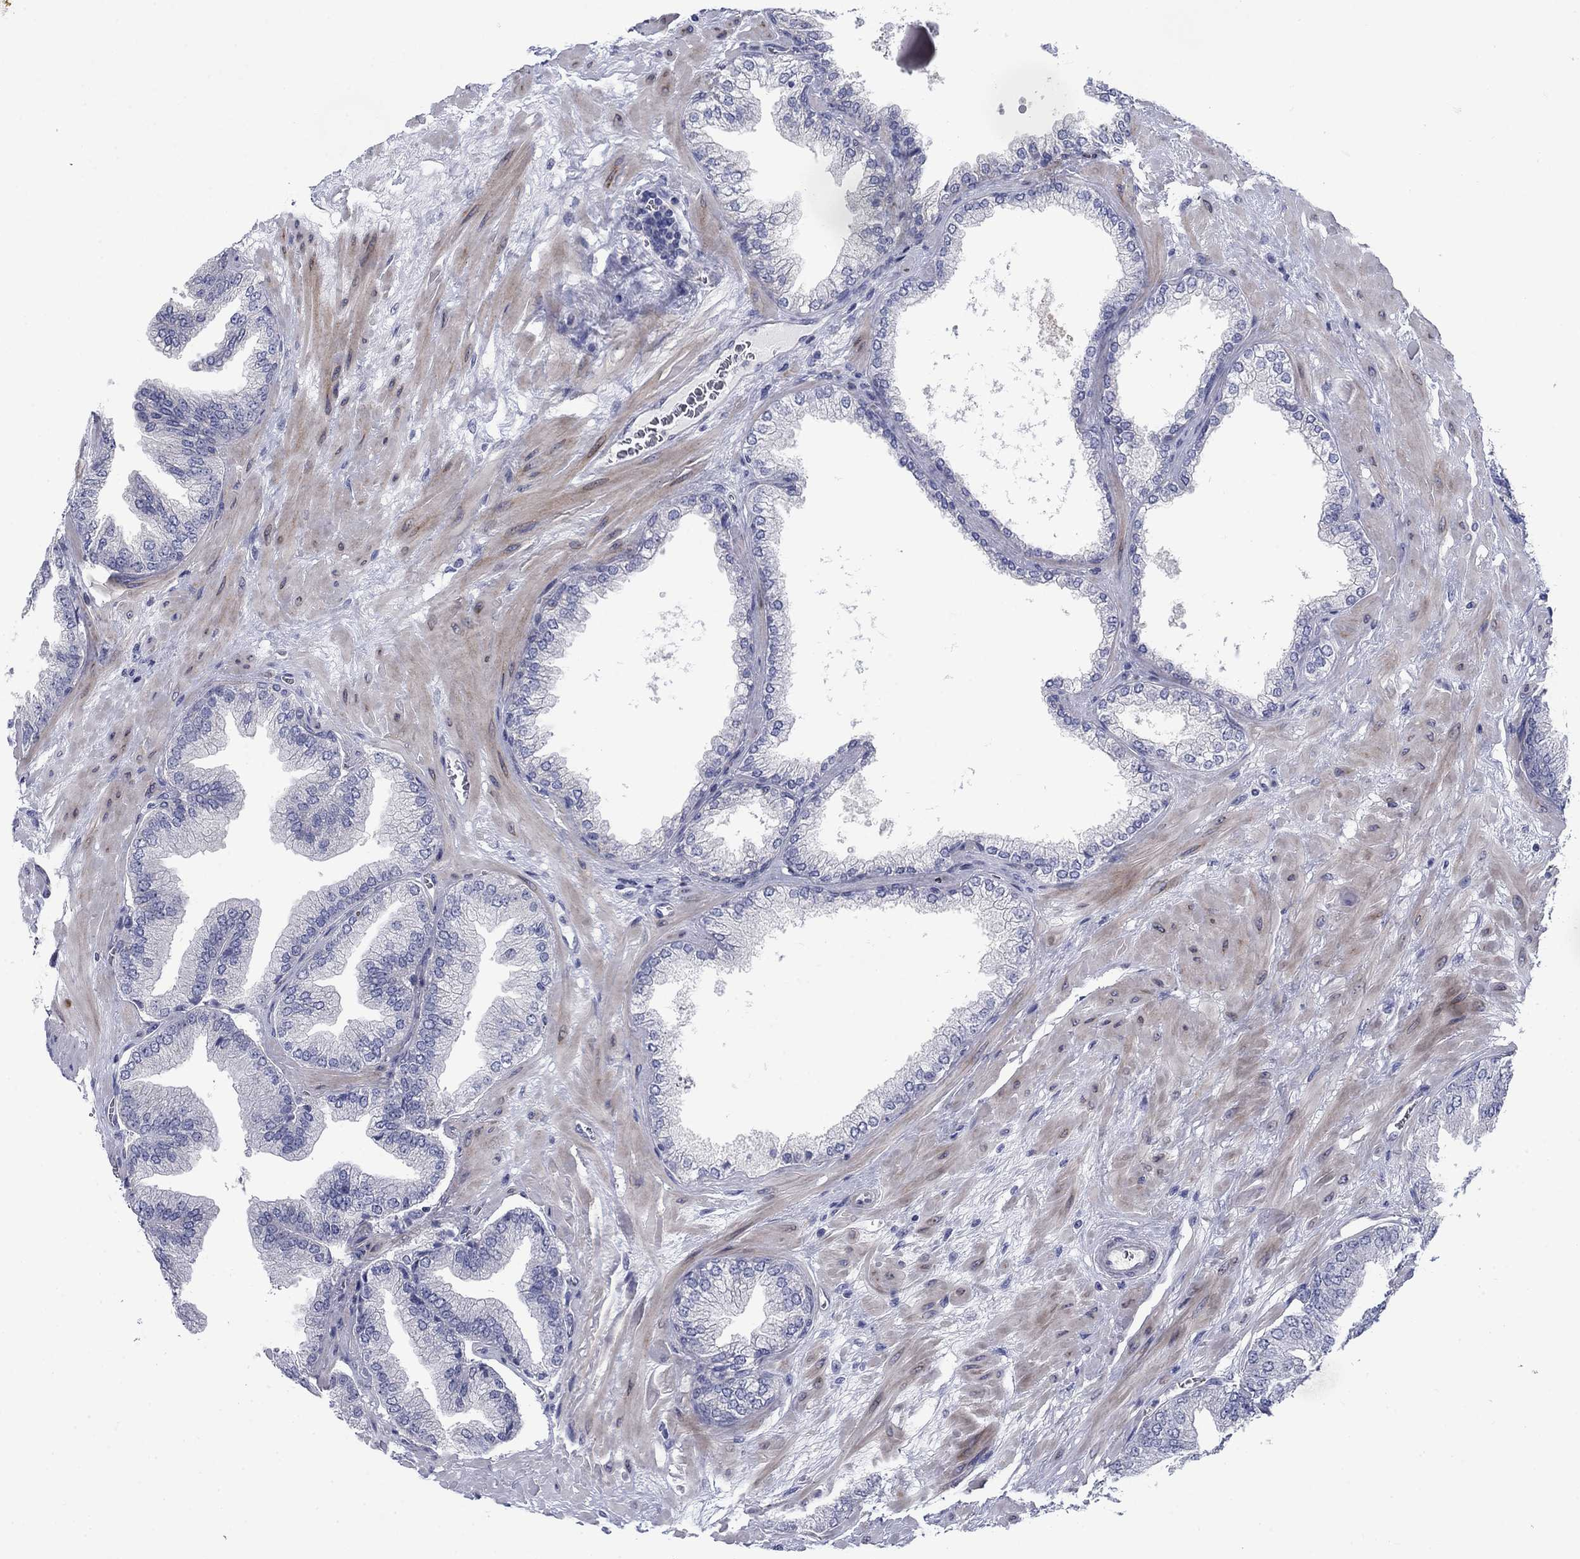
{"staining": {"intensity": "negative", "quantity": "none", "location": "none"}, "tissue": "prostate cancer", "cell_type": "Tumor cells", "image_type": "cancer", "snomed": [{"axis": "morphology", "description": "Adenocarcinoma, Low grade"}, {"axis": "topography", "description": "Prostate"}], "caption": "Immunohistochemistry of prostate adenocarcinoma (low-grade) exhibits no staining in tumor cells.", "gene": "FXR1", "patient": {"sex": "male", "age": 72}}